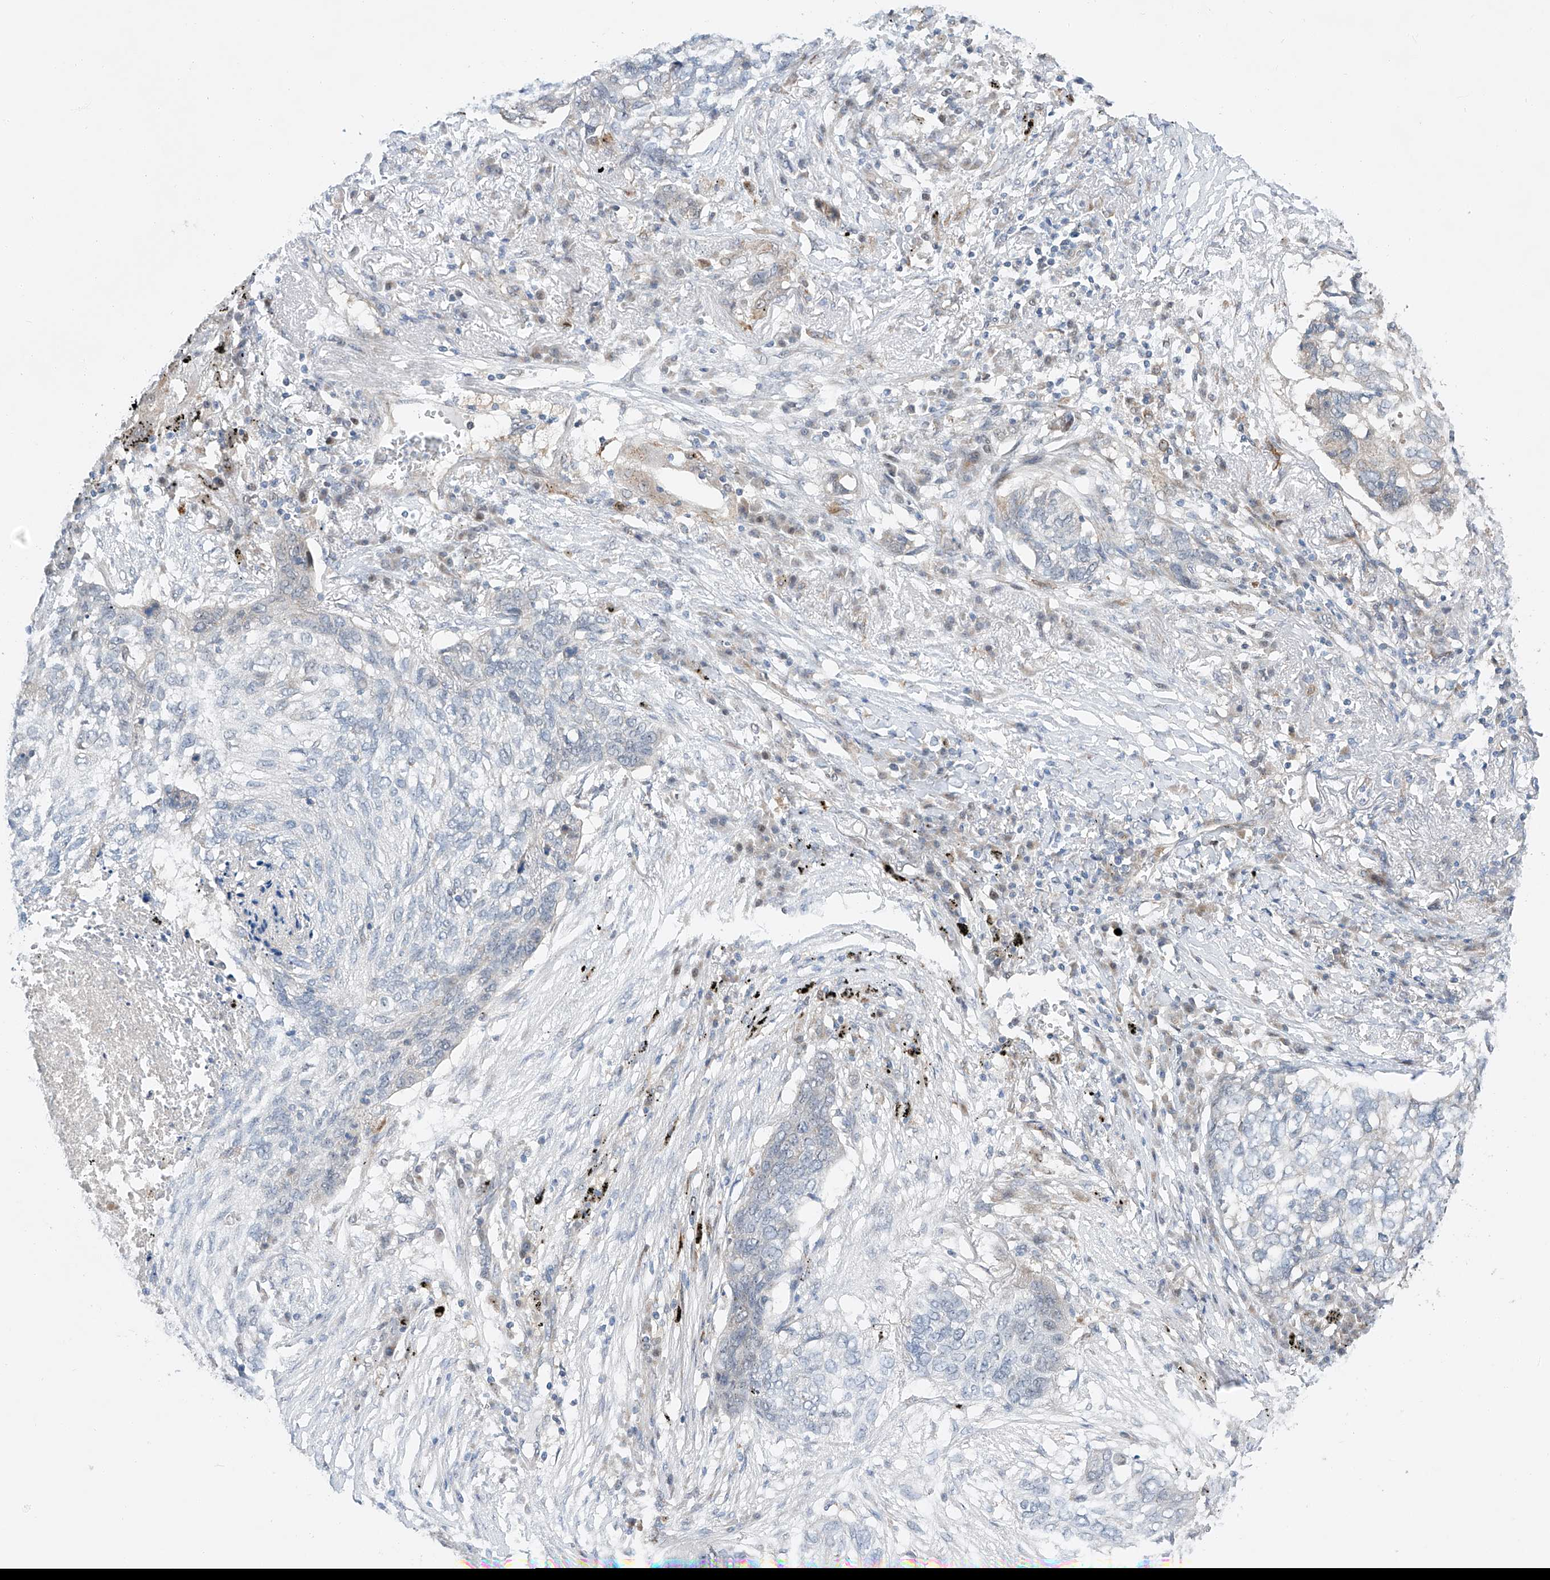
{"staining": {"intensity": "negative", "quantity": "none", "location": "none"}, "tissue": "lung cancer", "cell_type": "Tumor cells", "image_type": "cancer", "snomed": [{"axis": "morphology", "description": "Squamous cell carcinoma, NOS"}, {"axis": "topography", "description": "Lung"}], "caption": "Immunohistochemical staining of human lung squamous cell carcinoma demonstrates no significant staining in tumor cells.", "gene": "CLDND1", "patient": {"sex": "female", "age": 63}}